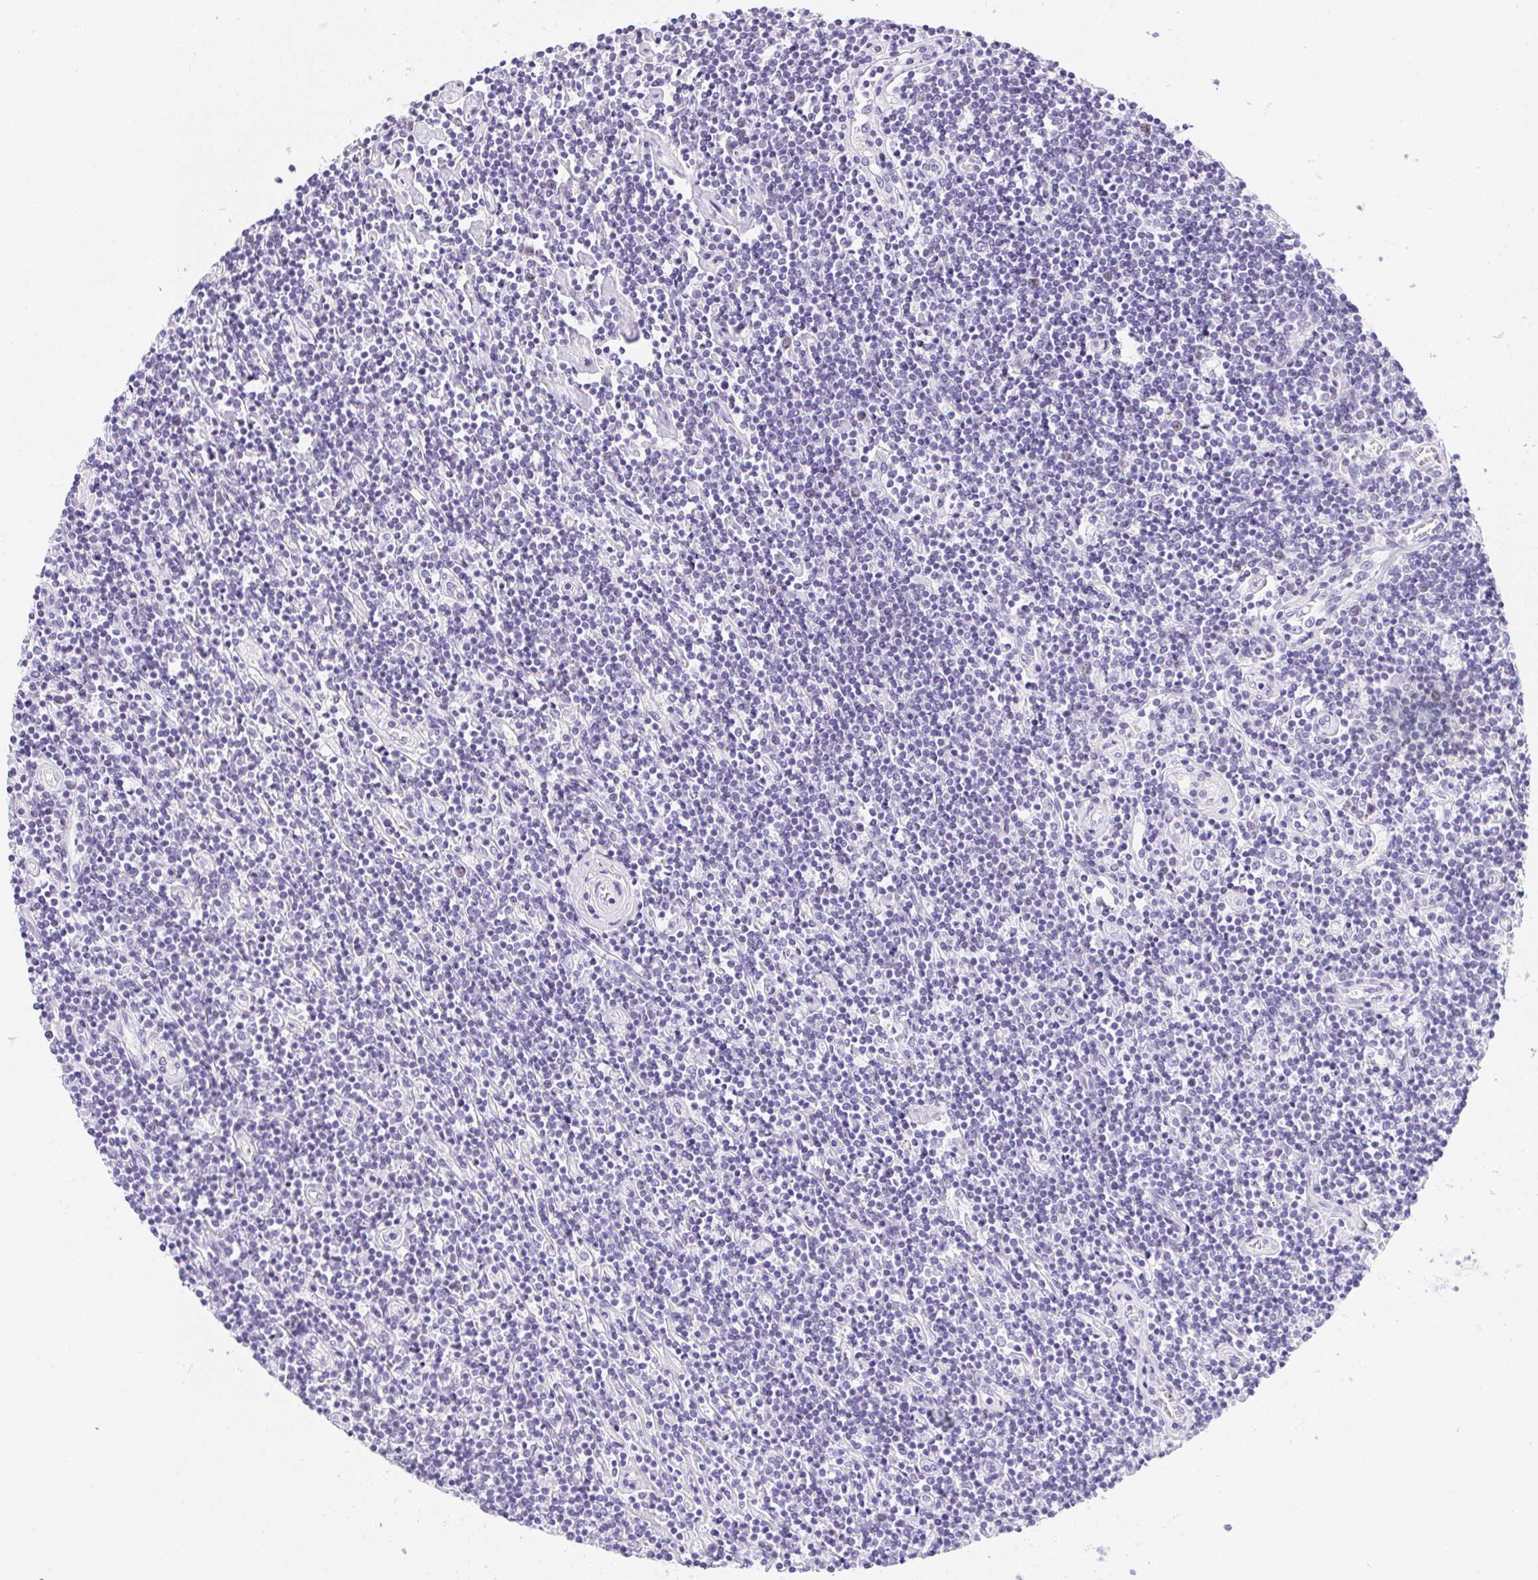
{"staining": {"intensity": "weak", "quantity": "<25%", "location": "nuclear"}, "tissue": "lymphoma", "cell_type": "Tumor cells", "image_type": "cancer", "snomed": [{"axis": "morphology", "description": "Hodgkin's disease, NOS"}, {"axis": "topography", "description": "Lymph node"}], "caption": "The immunohistochemistry (IHC) micrograph has no significant staining in tumor cells of lymphoma tissue. (Stains: DAB (3,3'-diaminobenzidine) immunohistochemistry with hematoxylin counter stain, Microscopy: brightfield microscopy at high magnification).", "gene": "HELLS", "patient": {"sex": "male", "age": 40}}